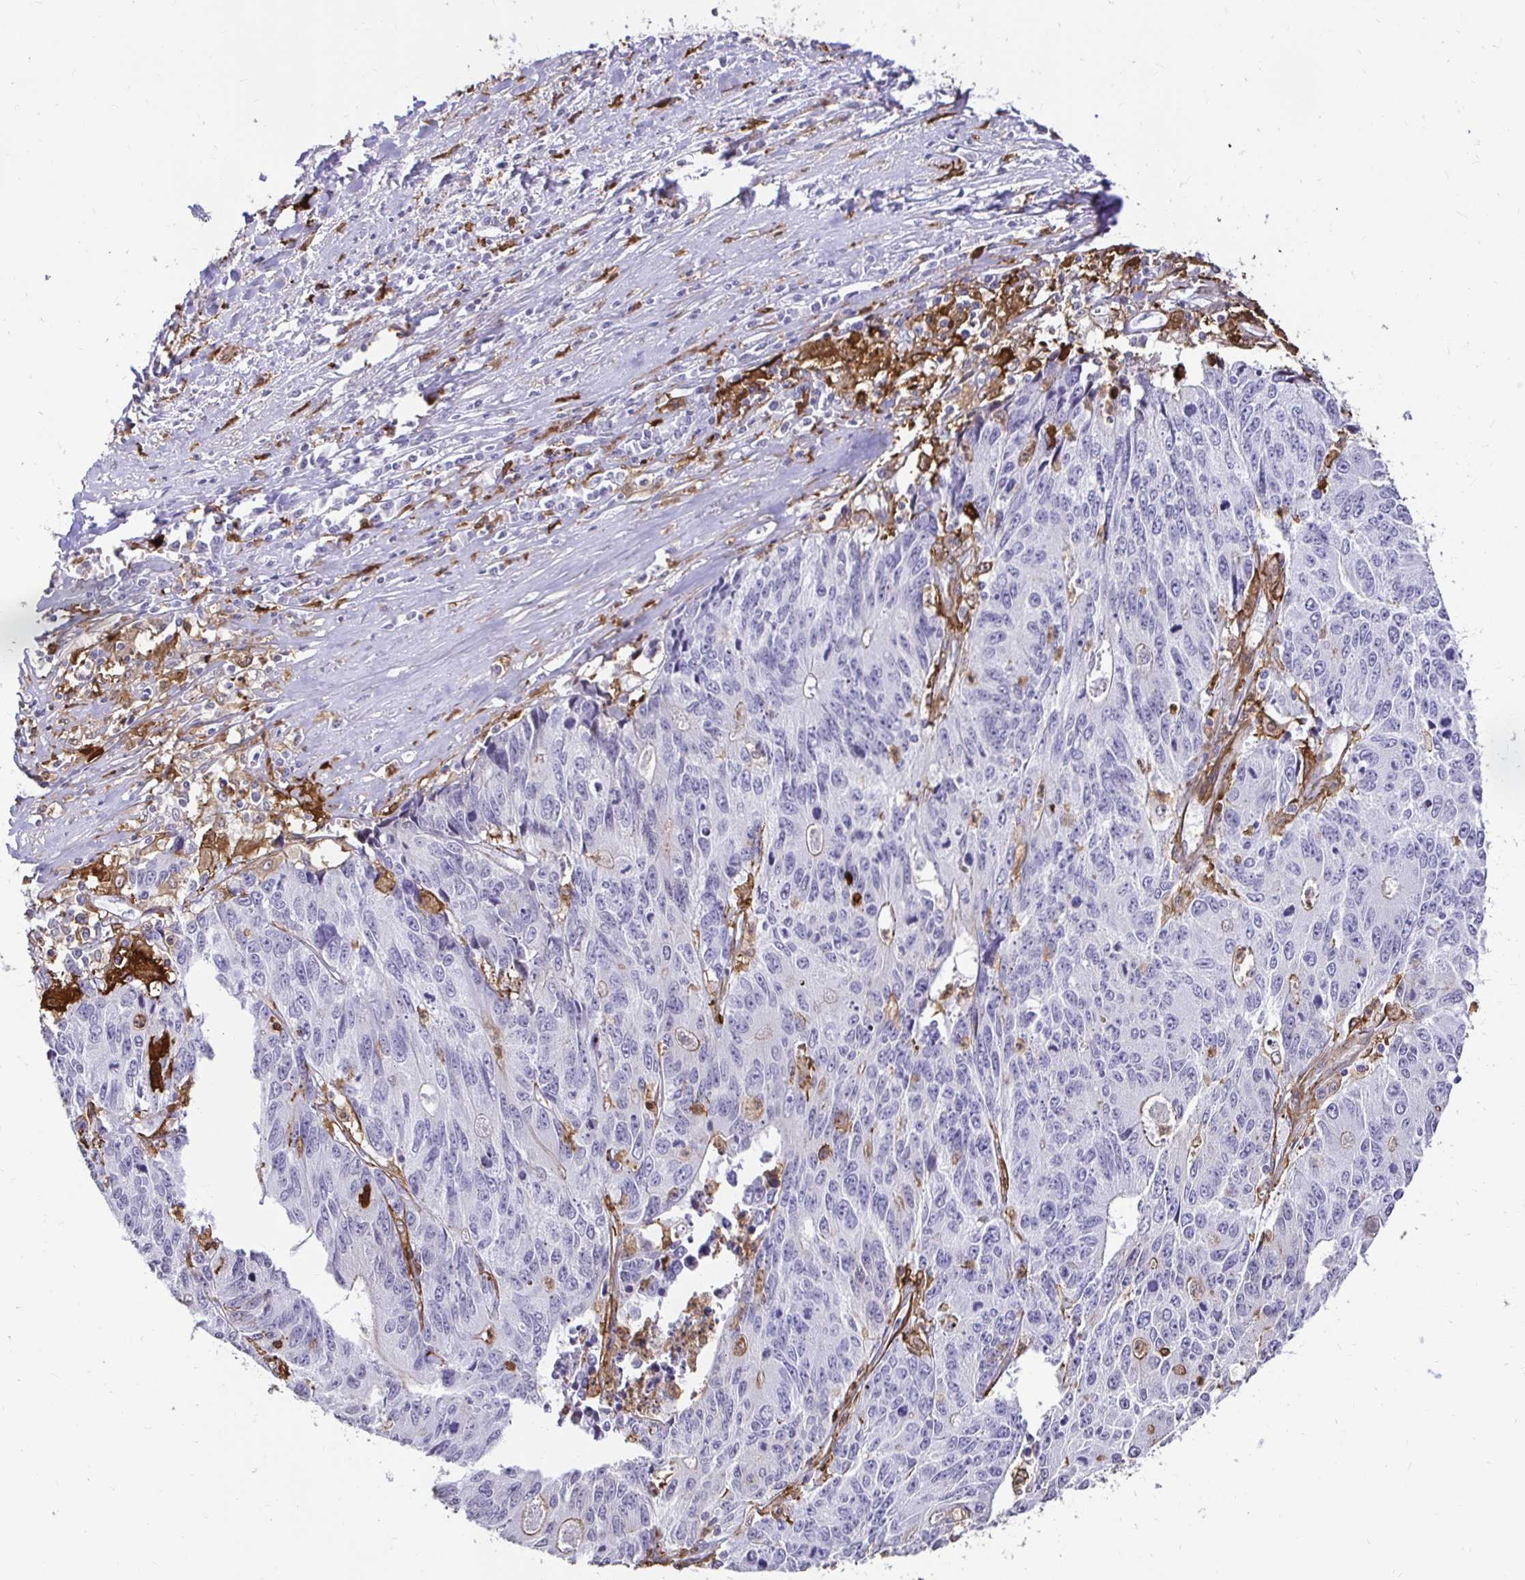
{"staining": {"intensity": "negative", "quantity": "none", "location": "none"}, "tissue": "liver cancer", "cell_type": "Tumor cells", "image_type": "cancer", "snomed": [{"axis": "morphology", "description": "Cholangiocarcinoma"}, {"axis": "topography", "description": "Liver"}], "caption": "Tumor cells are negative for brown protein staining in liver cancer.", "gene": "GSN", "patient": {"sex": "male", "age": 65}}